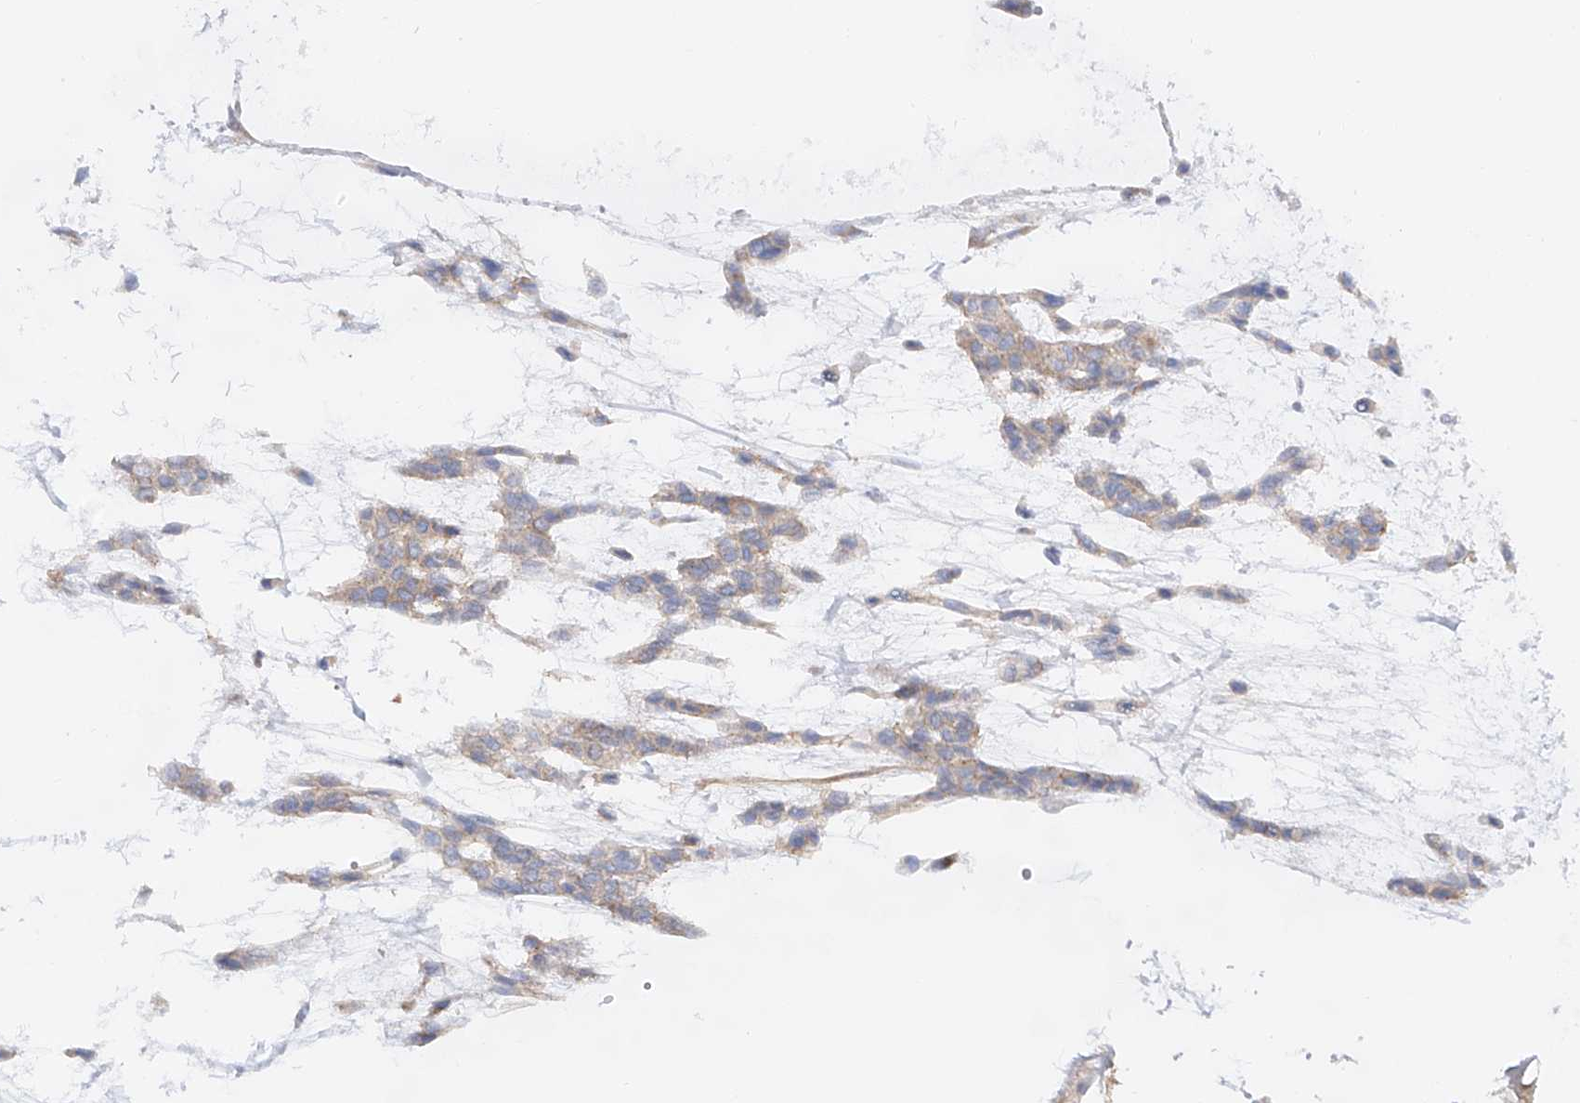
{"staining": {"intensity": "weak", "quantity": ">75%", "location": "cytoplasmic/membranous"}, "tissue": "head and neck cancer", "cell_type": "Tumor cells", "image_type": "cancer", "snomed": [{"axis": "morphology", "description": "Adenocarcinoma, NOS"}, {"axis": "morphology", "description": "Adenoma, NOS"}, {"axis": "topography", "description": "Head-Neck"}], "caption": "The image demonstrates staining of adenocarcinoma (head and neck), revealing weak cytoplasmic/membranous protein staining (brown color) within tumor cells.", "gene": "LCA5", "patient": {"sex": "female", "age": 55}}